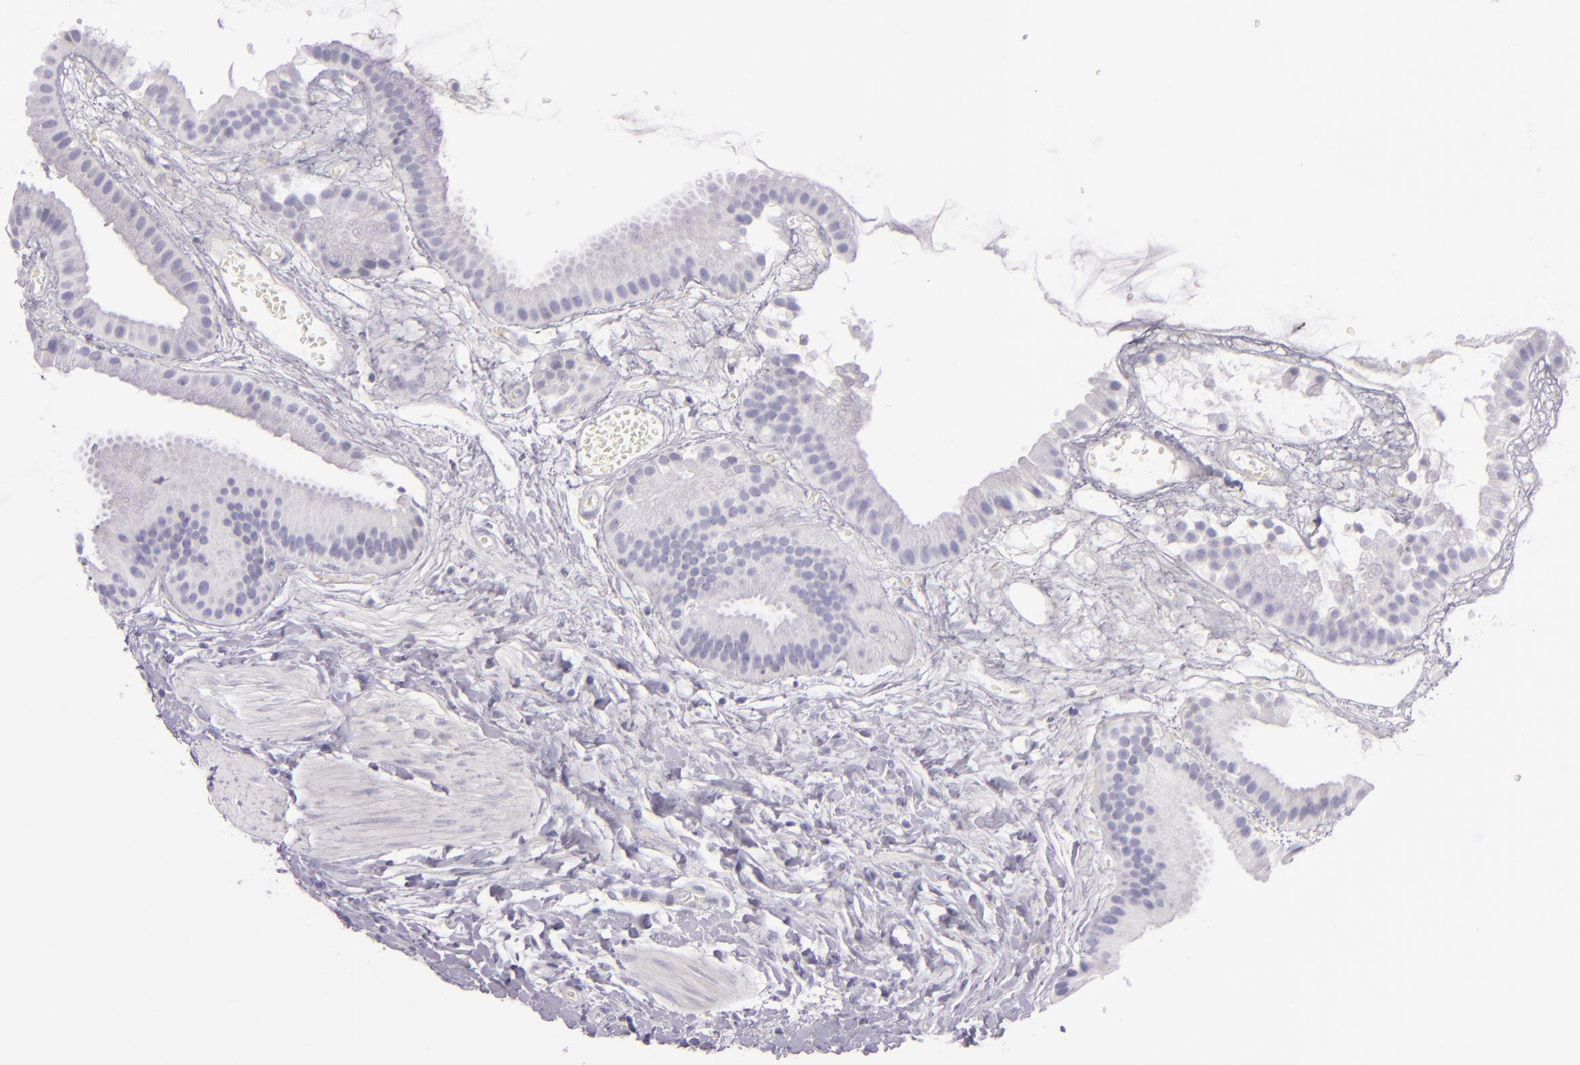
{"staining": {"intensity": "negative", "quantity": "none", "location": "none"}, "tissue": "gallbladder", "cell_type": "Glandular cells", "image_type": "normal", "snomed": [{"axis": "morphology", "description": "Normal tissue, NOS"}, {"axis": "topography", "description": "Gallbladder"}], "caption": "DAB immunohistochemical staining of benign gallbladder demonstrates no significant staining in glandular cells.", "gene": "SELP", "patient": {"sex": "female", "age": 63}}